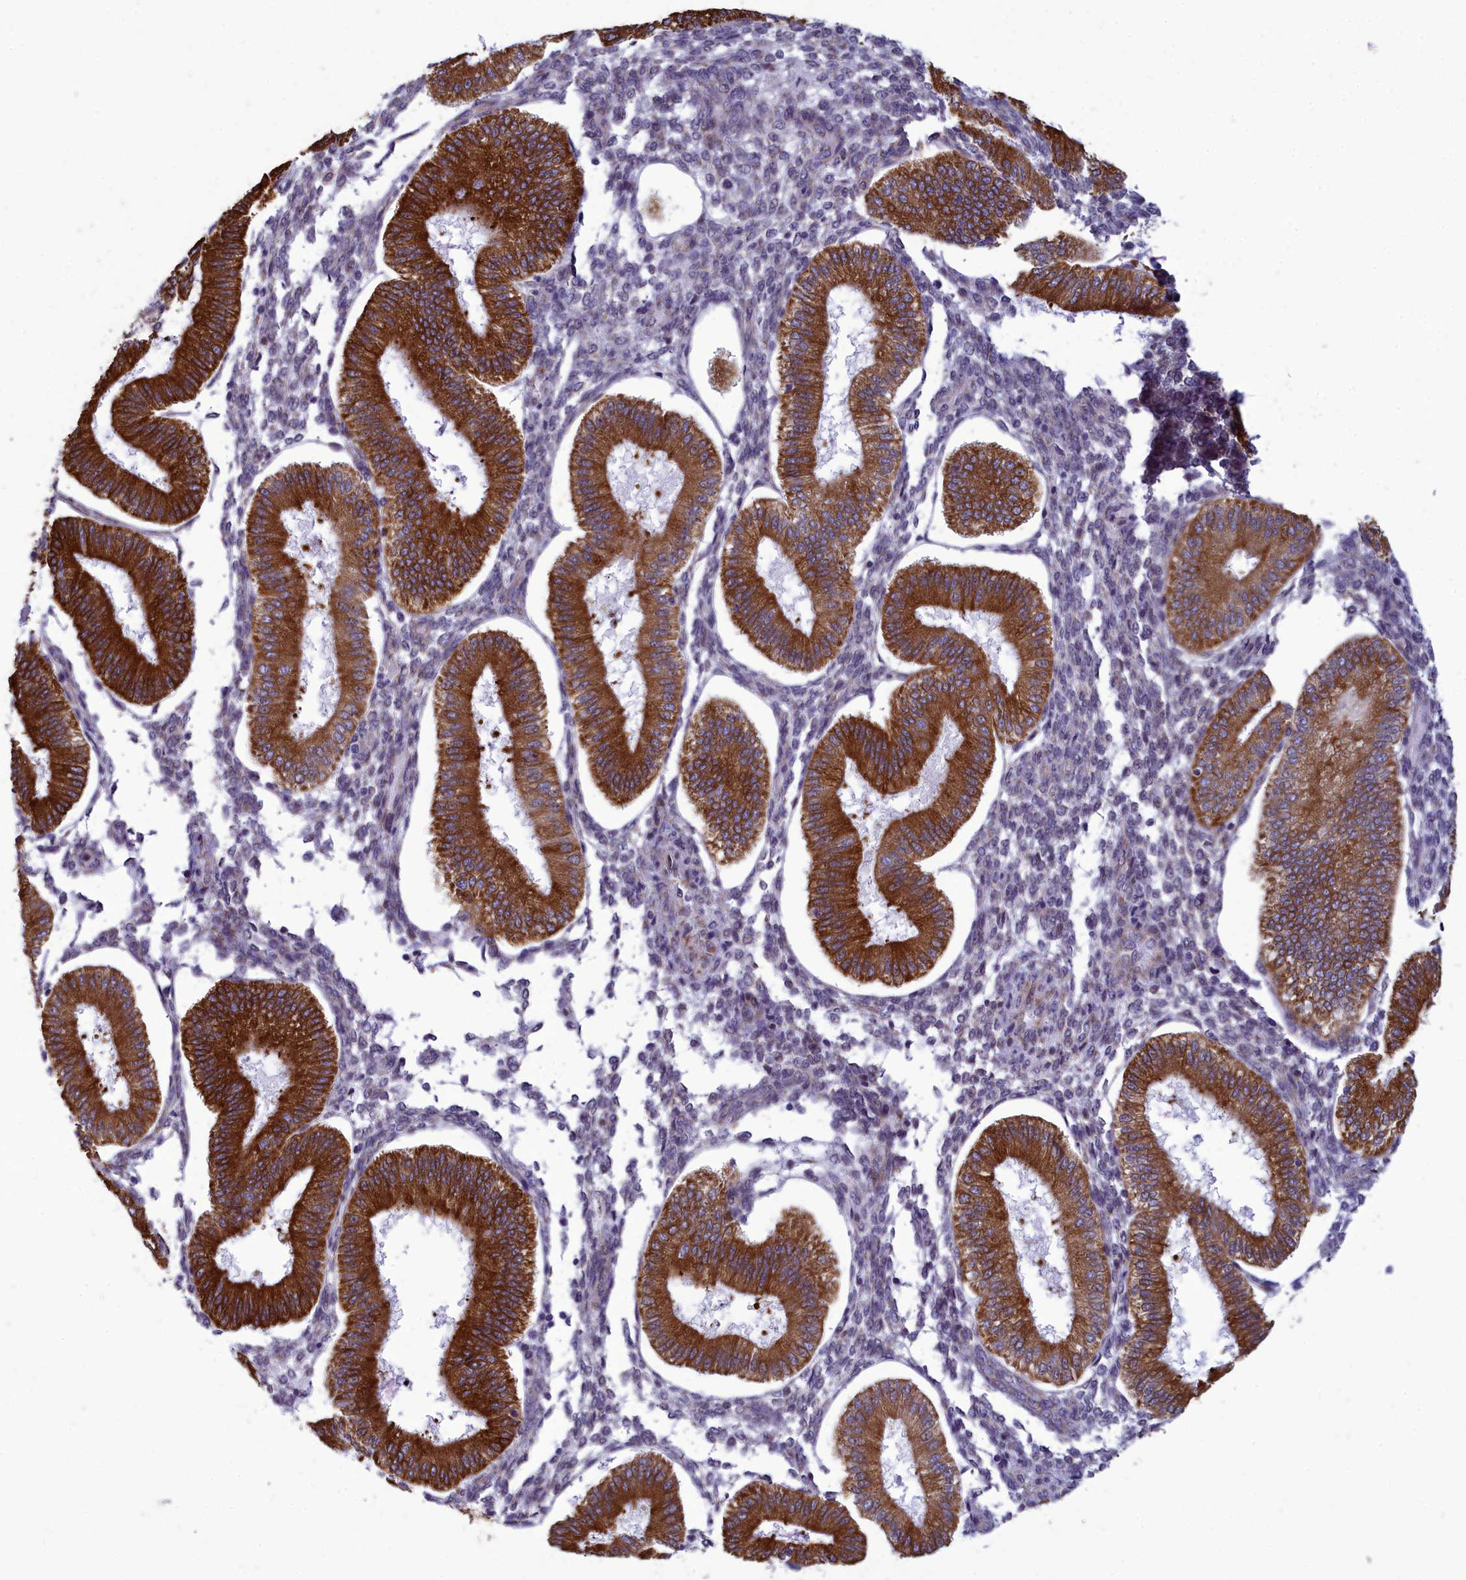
{"staining": {"intensity": "negative", "quantity": "none", "location": "none"}, "tissue": "endometrium", "cell_type": "Cells in endometrial stroma", "image_type": "normal", "snomed": [{"axis": "morphology", "description": "Normal tissue, NOS"}, {"axis": "topography", "description": "Endometrium"}], "caption": "Histopathology image shows no significant protein positivity in cells in endometrial stroma of normal endometrium.", "gene": "CENATAC", "patient": {"sex": "female", "age": 39}}